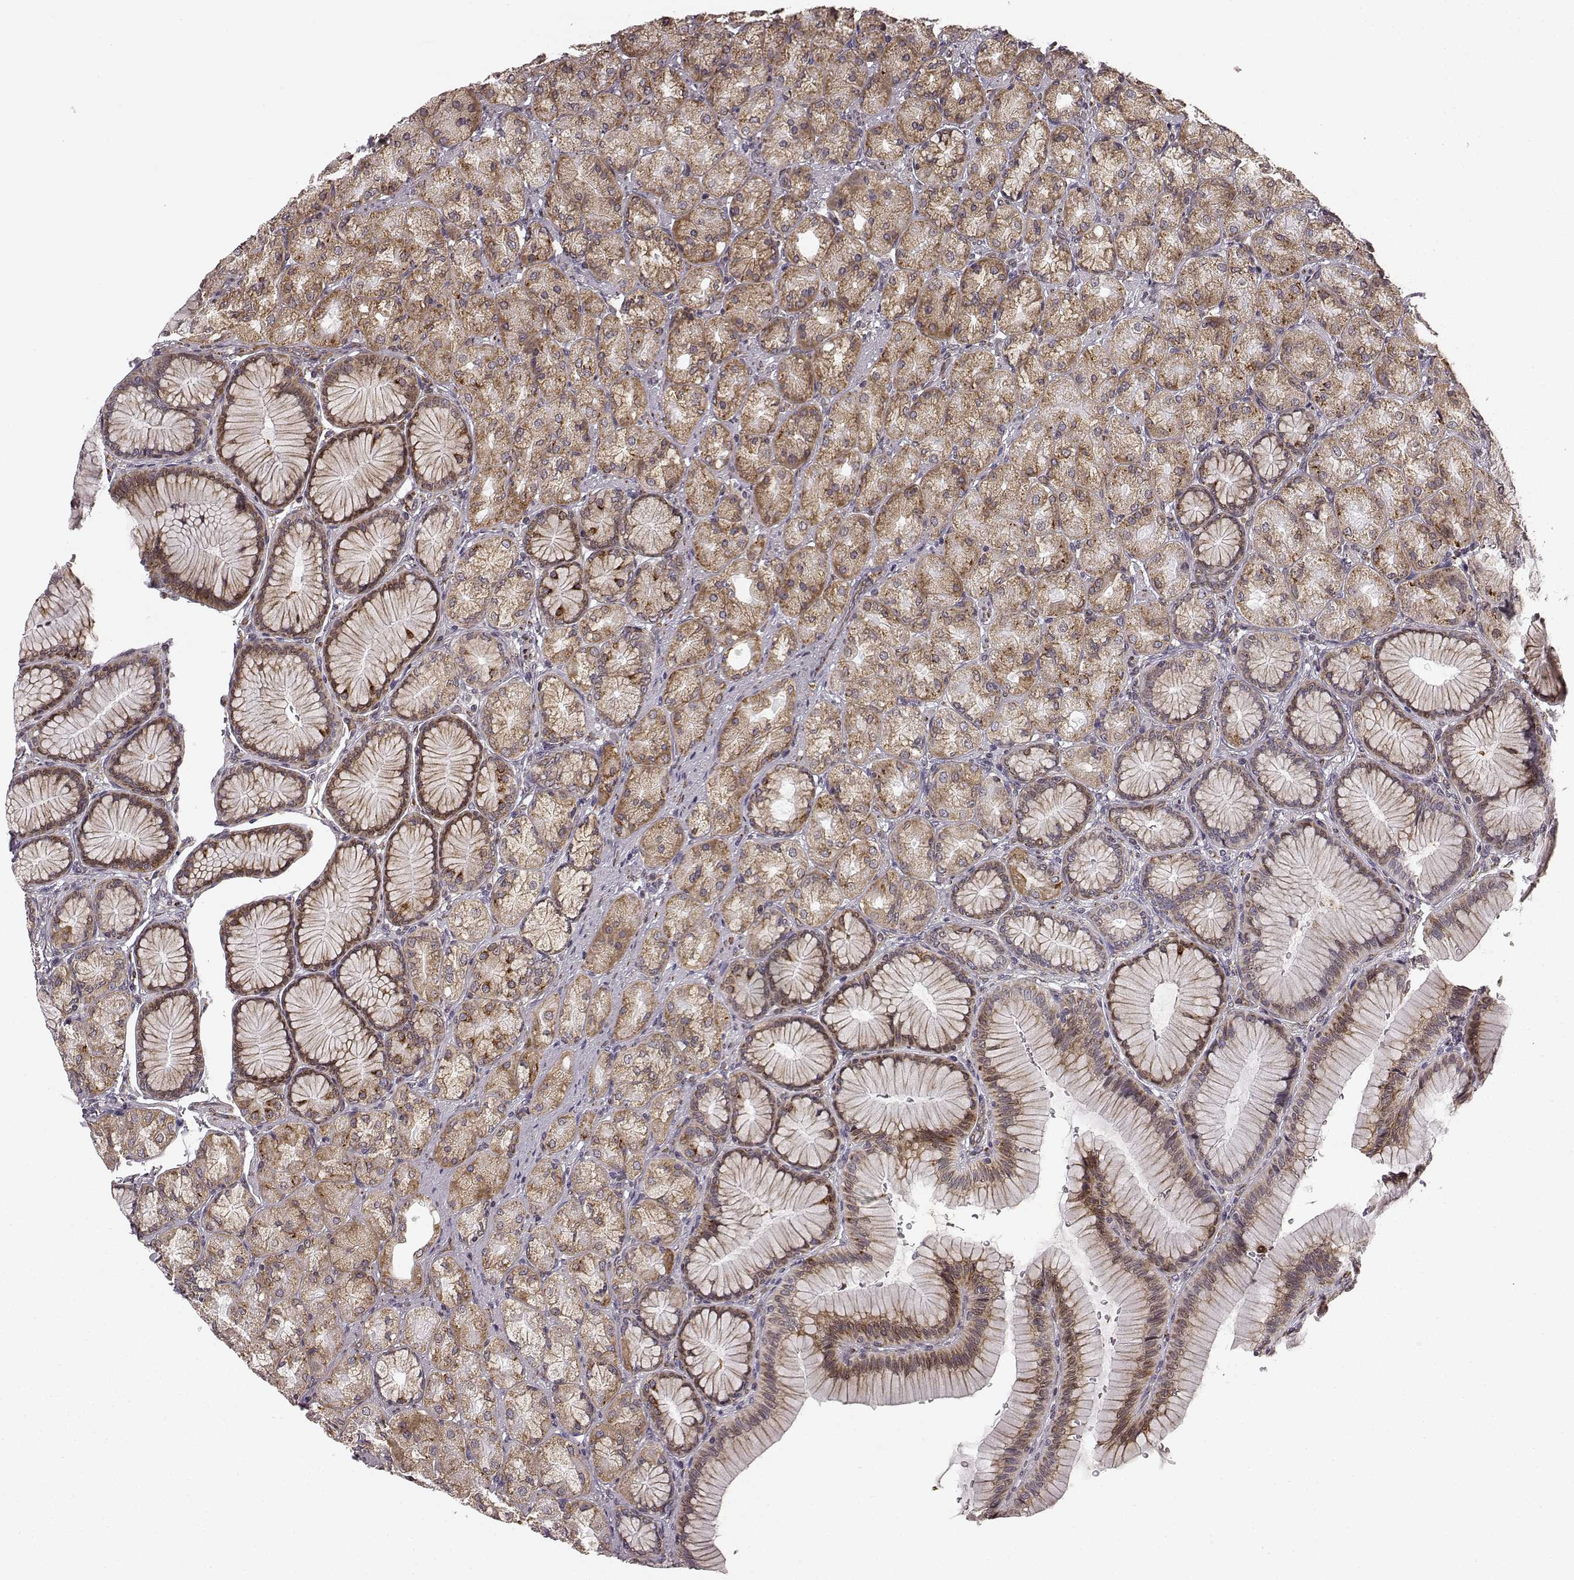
{"staining": {"intensity": "moderate", "quantity": "25%-75%", "location": "cytoplasmic/membranous"}, "tissue": "stomach", "cell_type": "Glandular cells", "image_type": "normal", "snomed": [{"axis": "morphology", "description": "Normal tissue, NOS"}, {"axis": "morphology", "description": "Adenocarcinoma, NOS"}, {"axis": "morphology", "description": "Adenocarcinoma, High grade"}, {"axis": "topography", "description": "Stomach, upper"}, {"axis": "topography", "description": "Stomach"}], "caption": "IHC of unremarkable stomach shows medium levels of moderate cytoplasmic/membranous expression in approximately 25%-75% of glandular cells. (Stains: DAB (3,3'-diaminobenzidine) in brown, nuclei in blue, Microscopy: brightfield microscopy at high magnification).", "gene": "TMEM14A", "patient": {"sex": "female", "age": 65}}